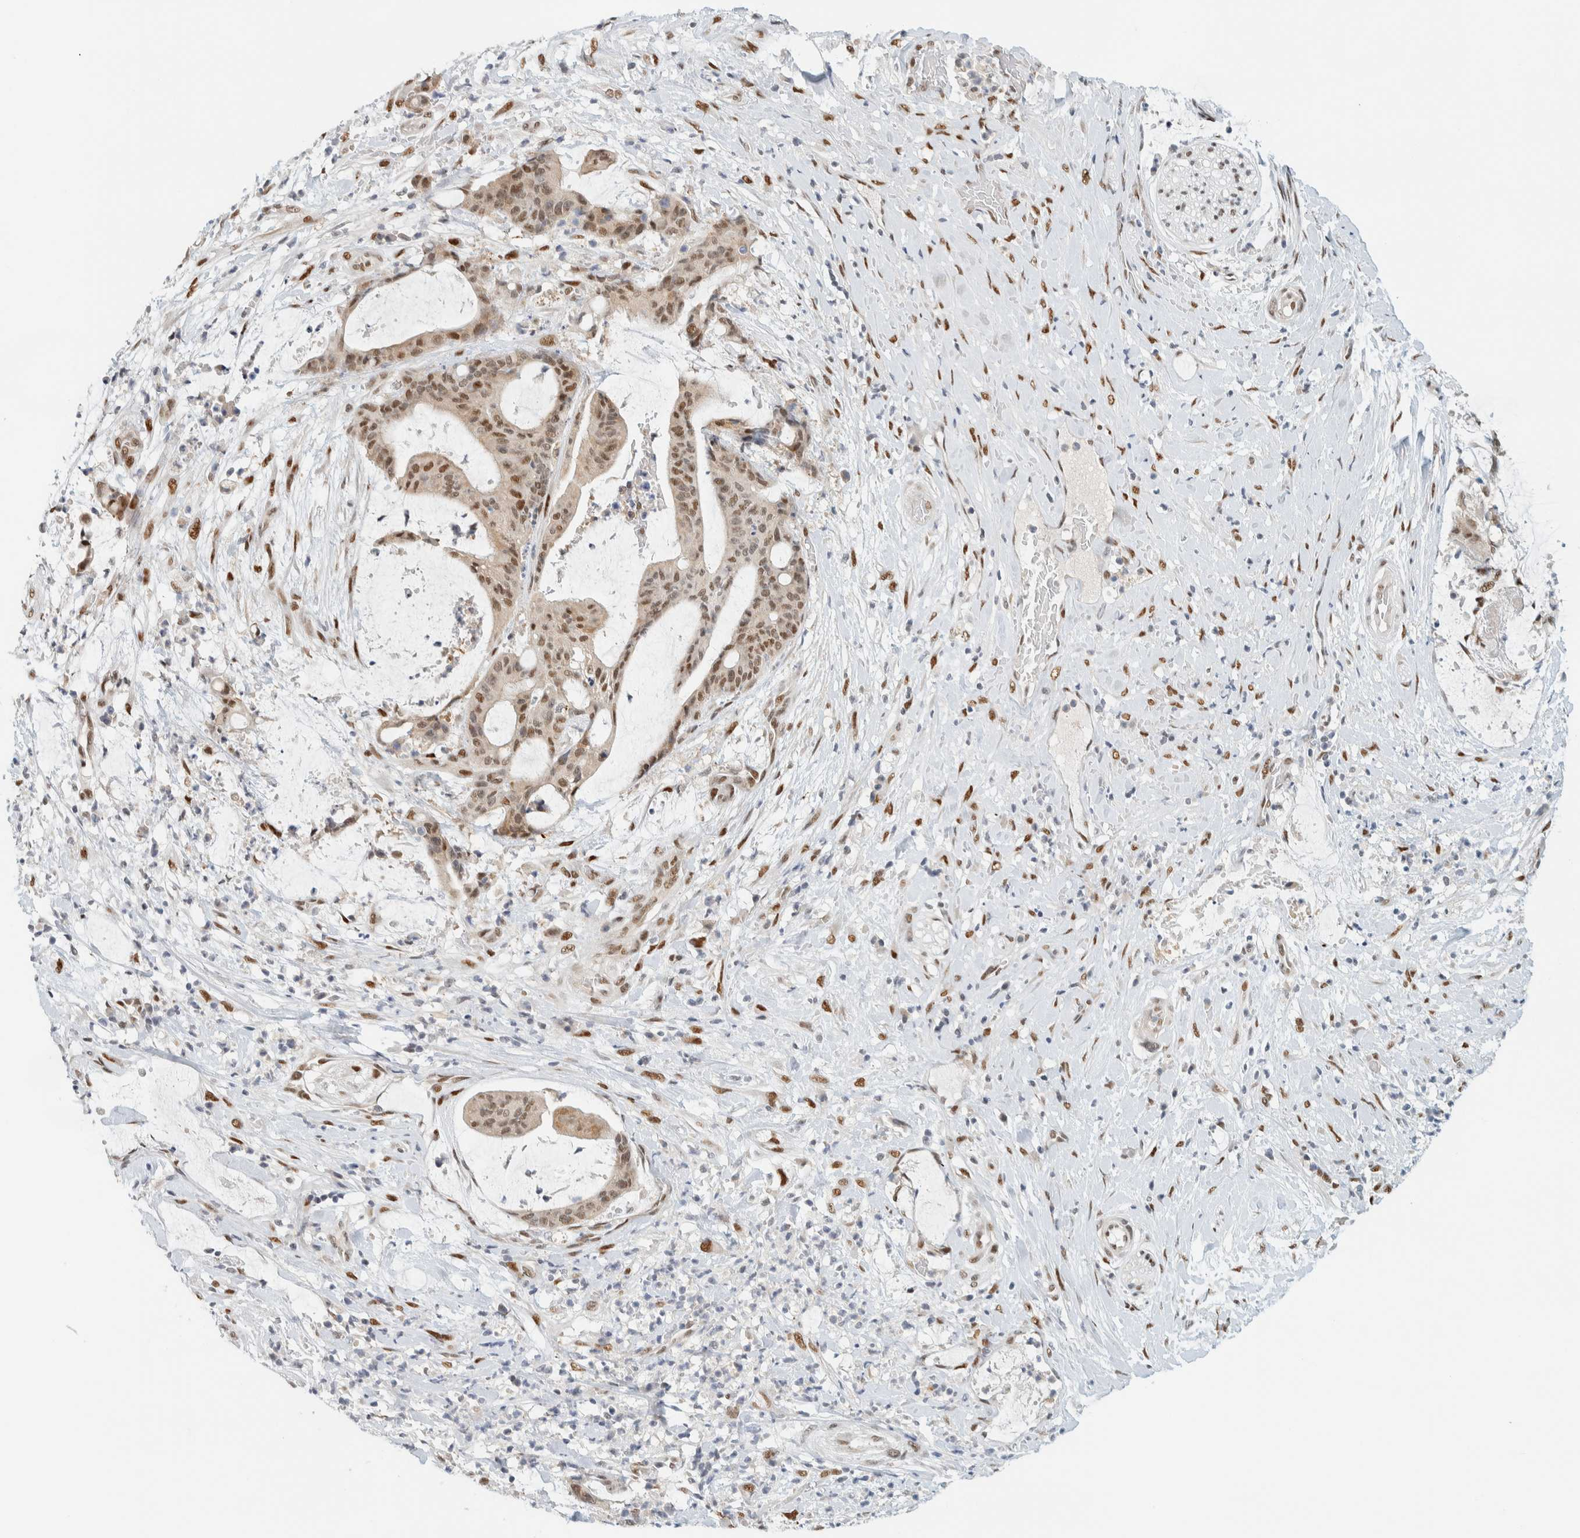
{"staining": {"intensity": "moderate", "quantity": ">75%", "location": "nuclear"}, "tissue": "liver cancer", "cell_type": "Tumor cells", "image_type": "cancer", "snomed": [{"axis": "morphology", "description": "Normal tissue, NOS"}, {"axis": "morphology", "description": "Cholangiocarcinoma"}, {"axis": "topography", "description": "Liver"}, {"axis": "topography", "description": "Peripheral nerve tissue"}], "caption": "Moderate nuclear positivity for a protein is identified in about >75% of tumor cells of liver cancer (cholangiocarcinoma) using IHC.", "gene": "ZNF683", "patient": {"sex": "female", "age": 73}}